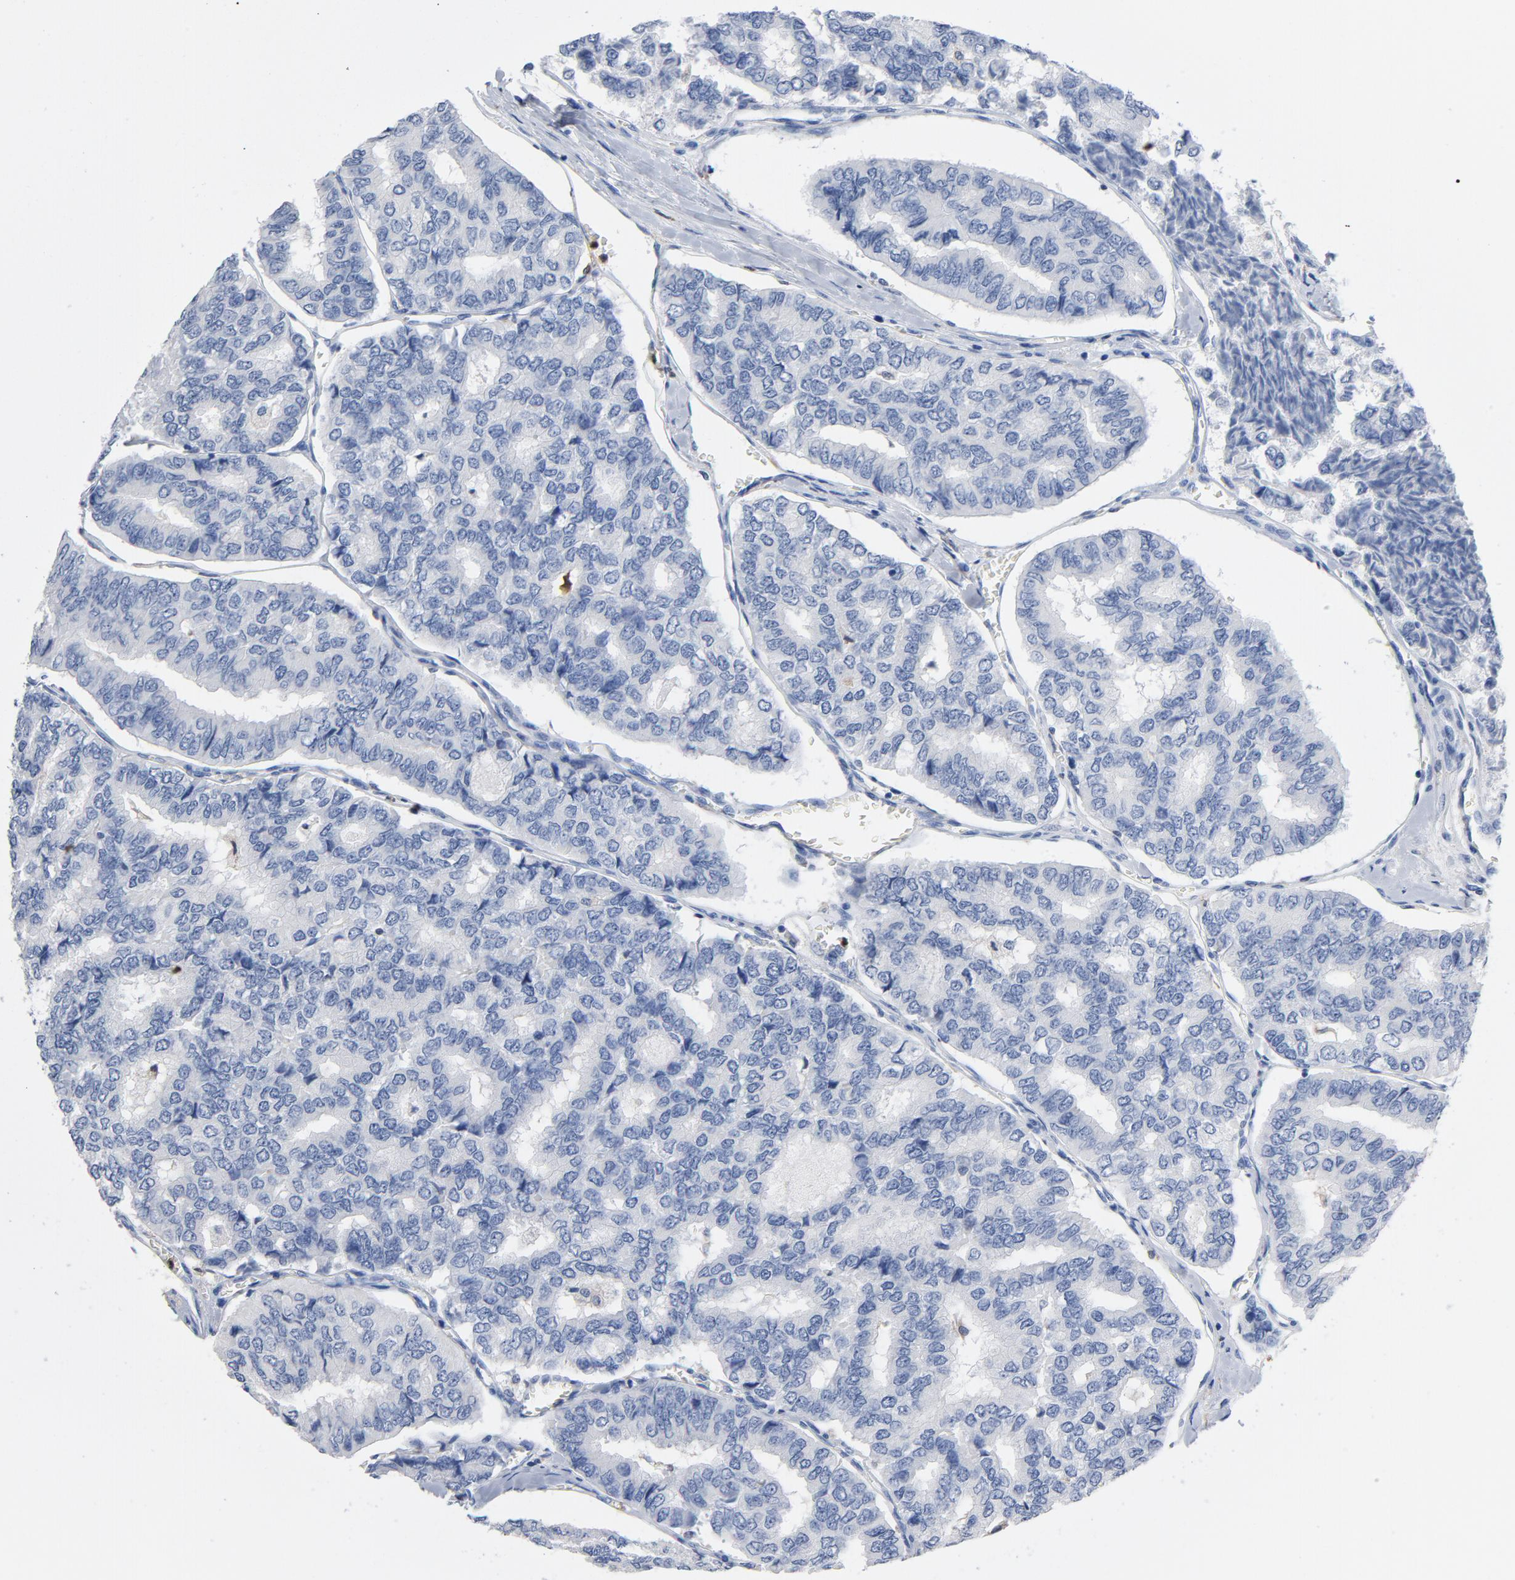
{"staining": {"intensity": "negative", "quantity": "none", "location": "none"}, "tissue": "thyroid cancer", "cell_type": "Tumor cells", "image_type": "cancer", "snomed": [{"axis": "morphology", "description": "Papillary adenocarcinoma, NOS"}, {"axis": "topography", "description": "Thyroid gland"}], "caption": "Immunohistochemistry image of thyroid cancer stained for a protein (brown), which reveals no staining in tumor cells.", "gene": "NCF1", "patient": {"sex": "female", "age": 35}}